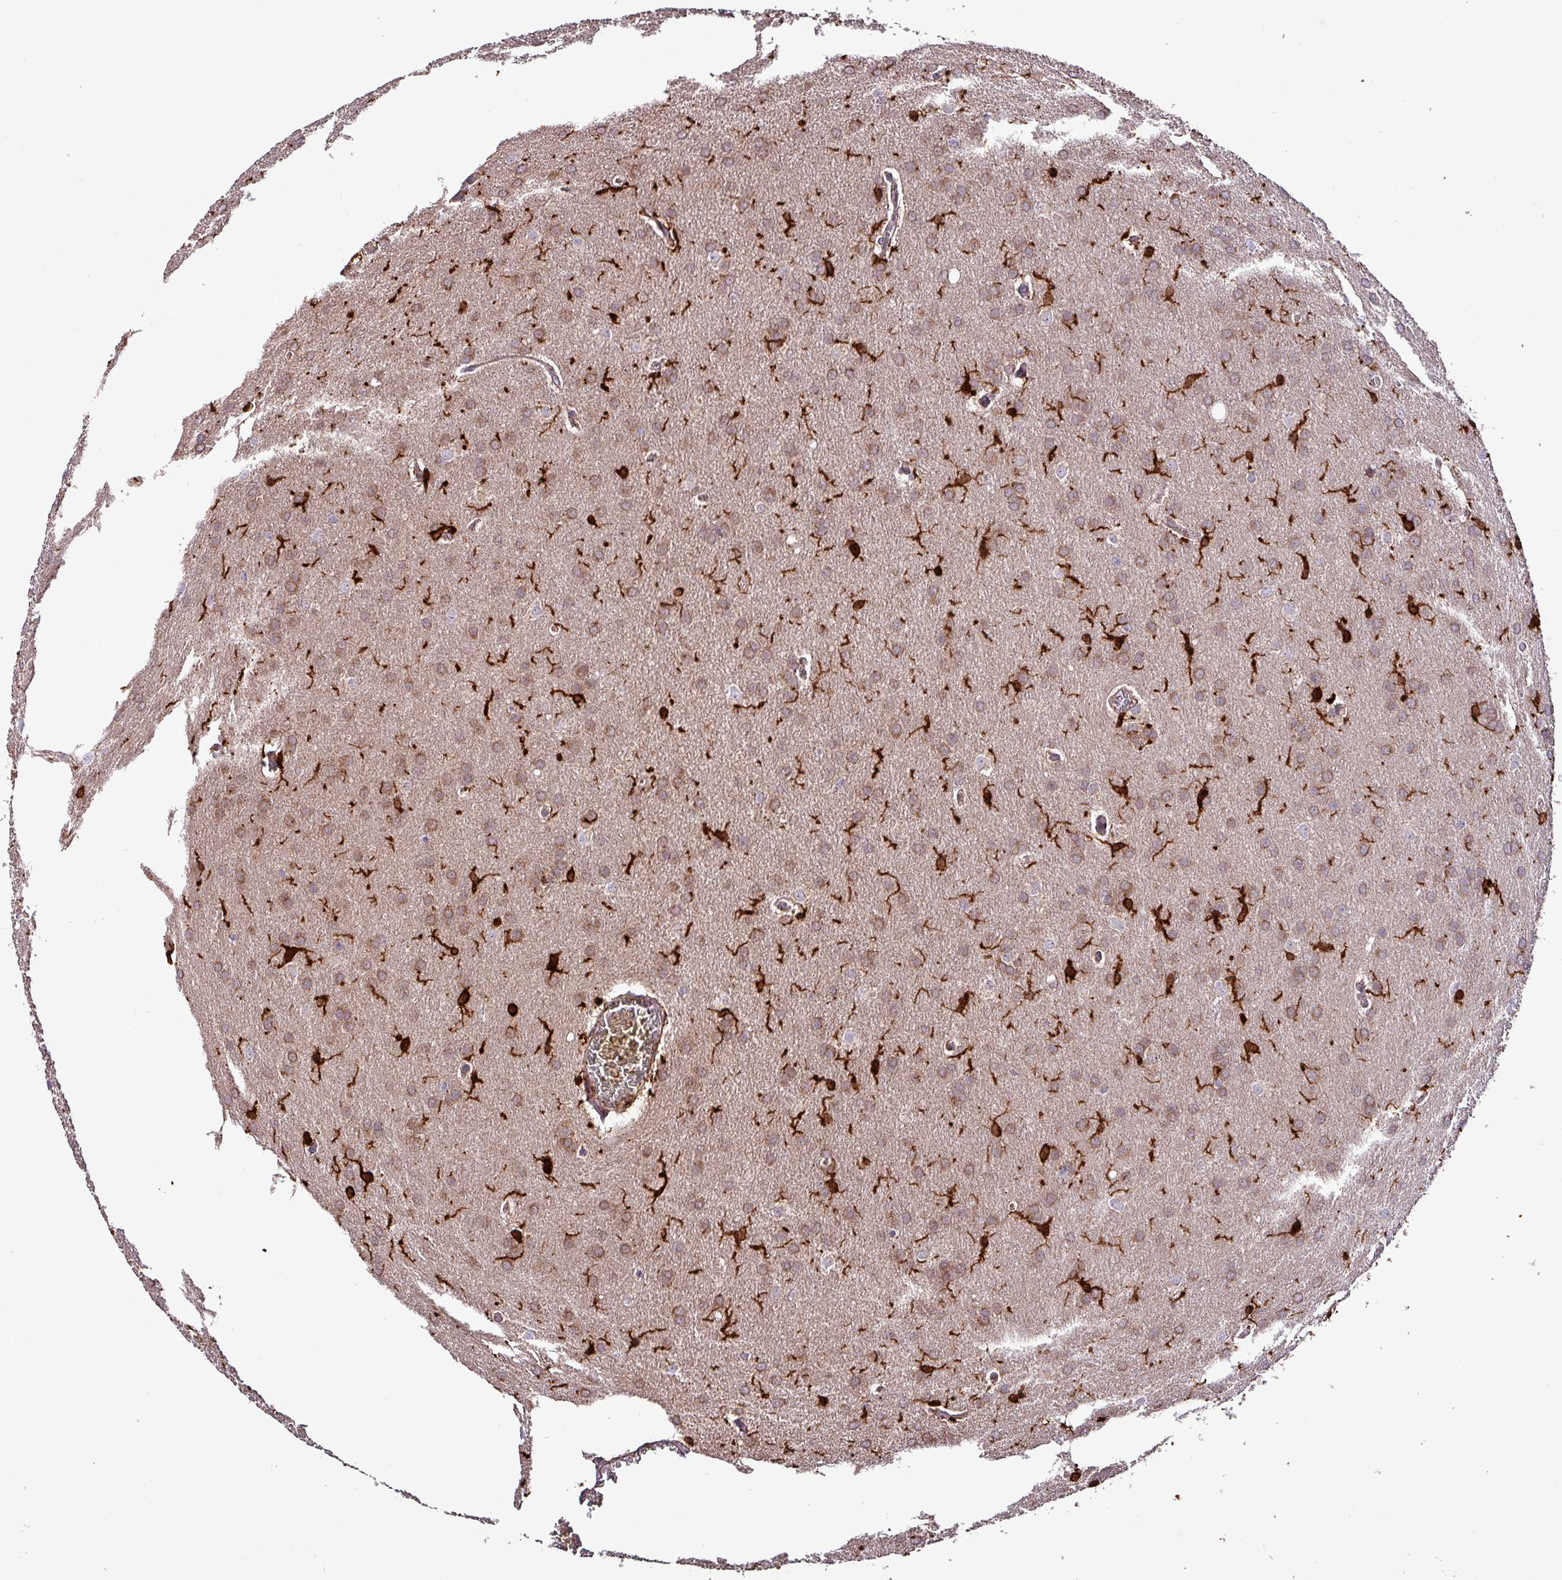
{"staining": {"intensity": "weak", "quantity": ">75%", "location": "cytoplasmic/membranous"}, "tissue": "glioma", "cell_type": "Tumor cells", "image_type": "cancer", "snomed": [{"axis": "morphology", "description": "Glioma, malignant, Low grade"}, {"axis": "topography", "description": "Brain"}], "caption": "A photomicrograph showing weak cytoplasmic/membranous expression in about >75% of tumor cells in glioma, as visualized by brown immunohistochemical staining.", "gene": "SCIN", "patient": {"sex": "female", "age": 32}}